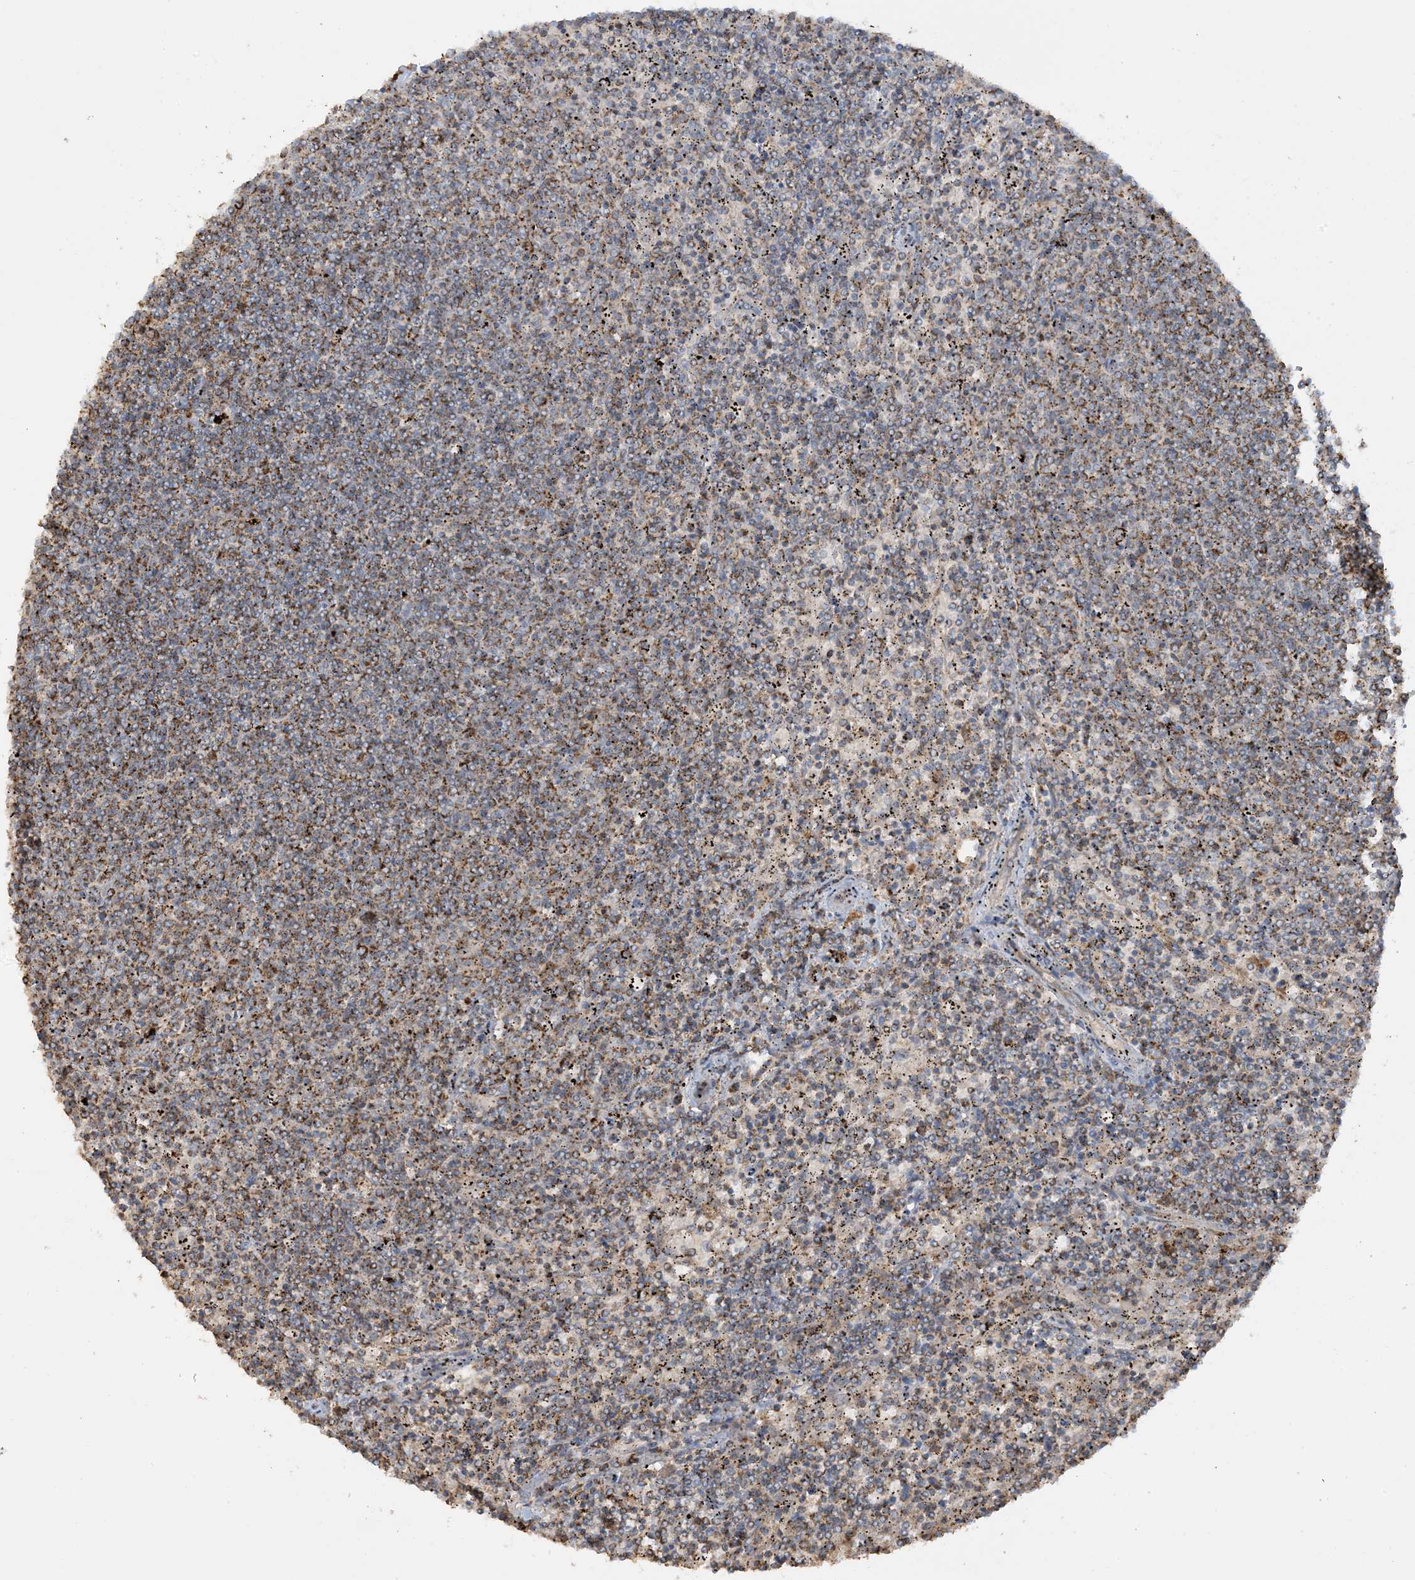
{"staining": {"intensity": "moderate", "quantity": ">75%", "location": "cytoplasmic/membranous"}, "tissue": "lymphoma", "cell_type": "Tumor cells", "image_type": "cancer", "snomed": [{"axis": "morphology", "description": "Malignant lymphoma, non-Hodgkin's type, Low grade"}, {"axis": "topography", "description": "Spleen"}], "caption": "Immunohistochemistry (IHC) staining of malignant lymphoma, non-Hodgkin's type (low-grade), which demonstrates medium levels of moderate cytoplasmic/membranous staining in approximately >75% of tumor cells indicating moderate cytoplasmic/membranous protein expression. The staining was performed using DAB (3,3'-diaminobenzidine) (brown) for protein detection and nuclei were counterstained in hematoxylin (blue).", "gene": "AGA", "patient": {"sex": "female", "age": 50}}